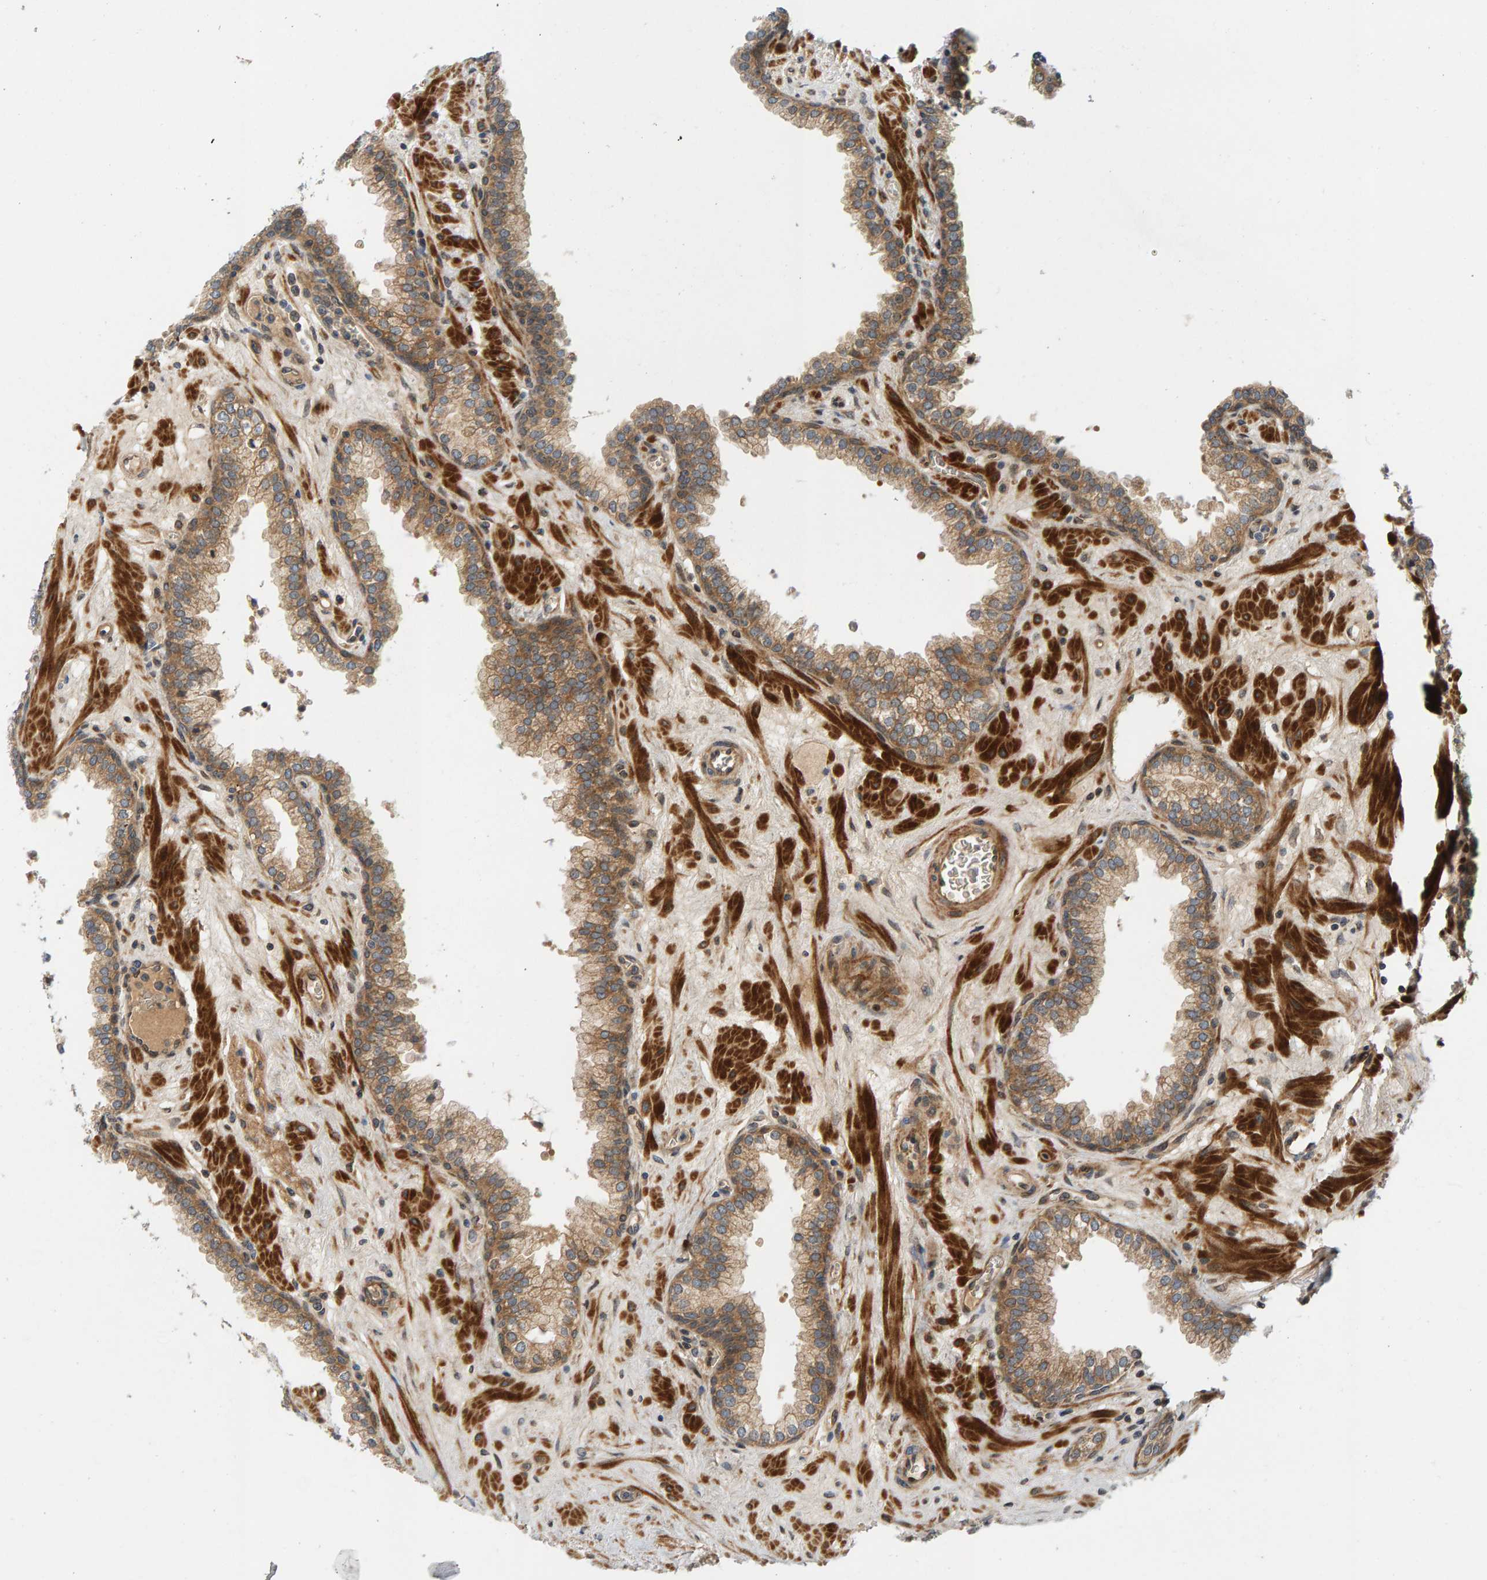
{"staining": {"intensity": "moderate", "quantity": ">75%", "location": "cytoplasmic/membranous"}, "tissue": "prostate", "cell_type": "Glandular cells", "image_type": "normal", "snomed": [{"axis": "morphology", "description": "Normal tissue, NOS"}, {"axis": "morphology", "description": "Urothelial carcinoma, Low grade"}, {"axis": "topography", "description": "Urinary bladder"}, {"axis": "topography", "description": "Prostate"}], "caption": "A photomicrograph showing moderate cytoplasmic/membranous staining in approximately >75% of glandular cells in benign prostate, as visualized by brown immunohistochemical staining.", "gene": "BAHCC1", "patient": {"sex": "male", "age": 60}}